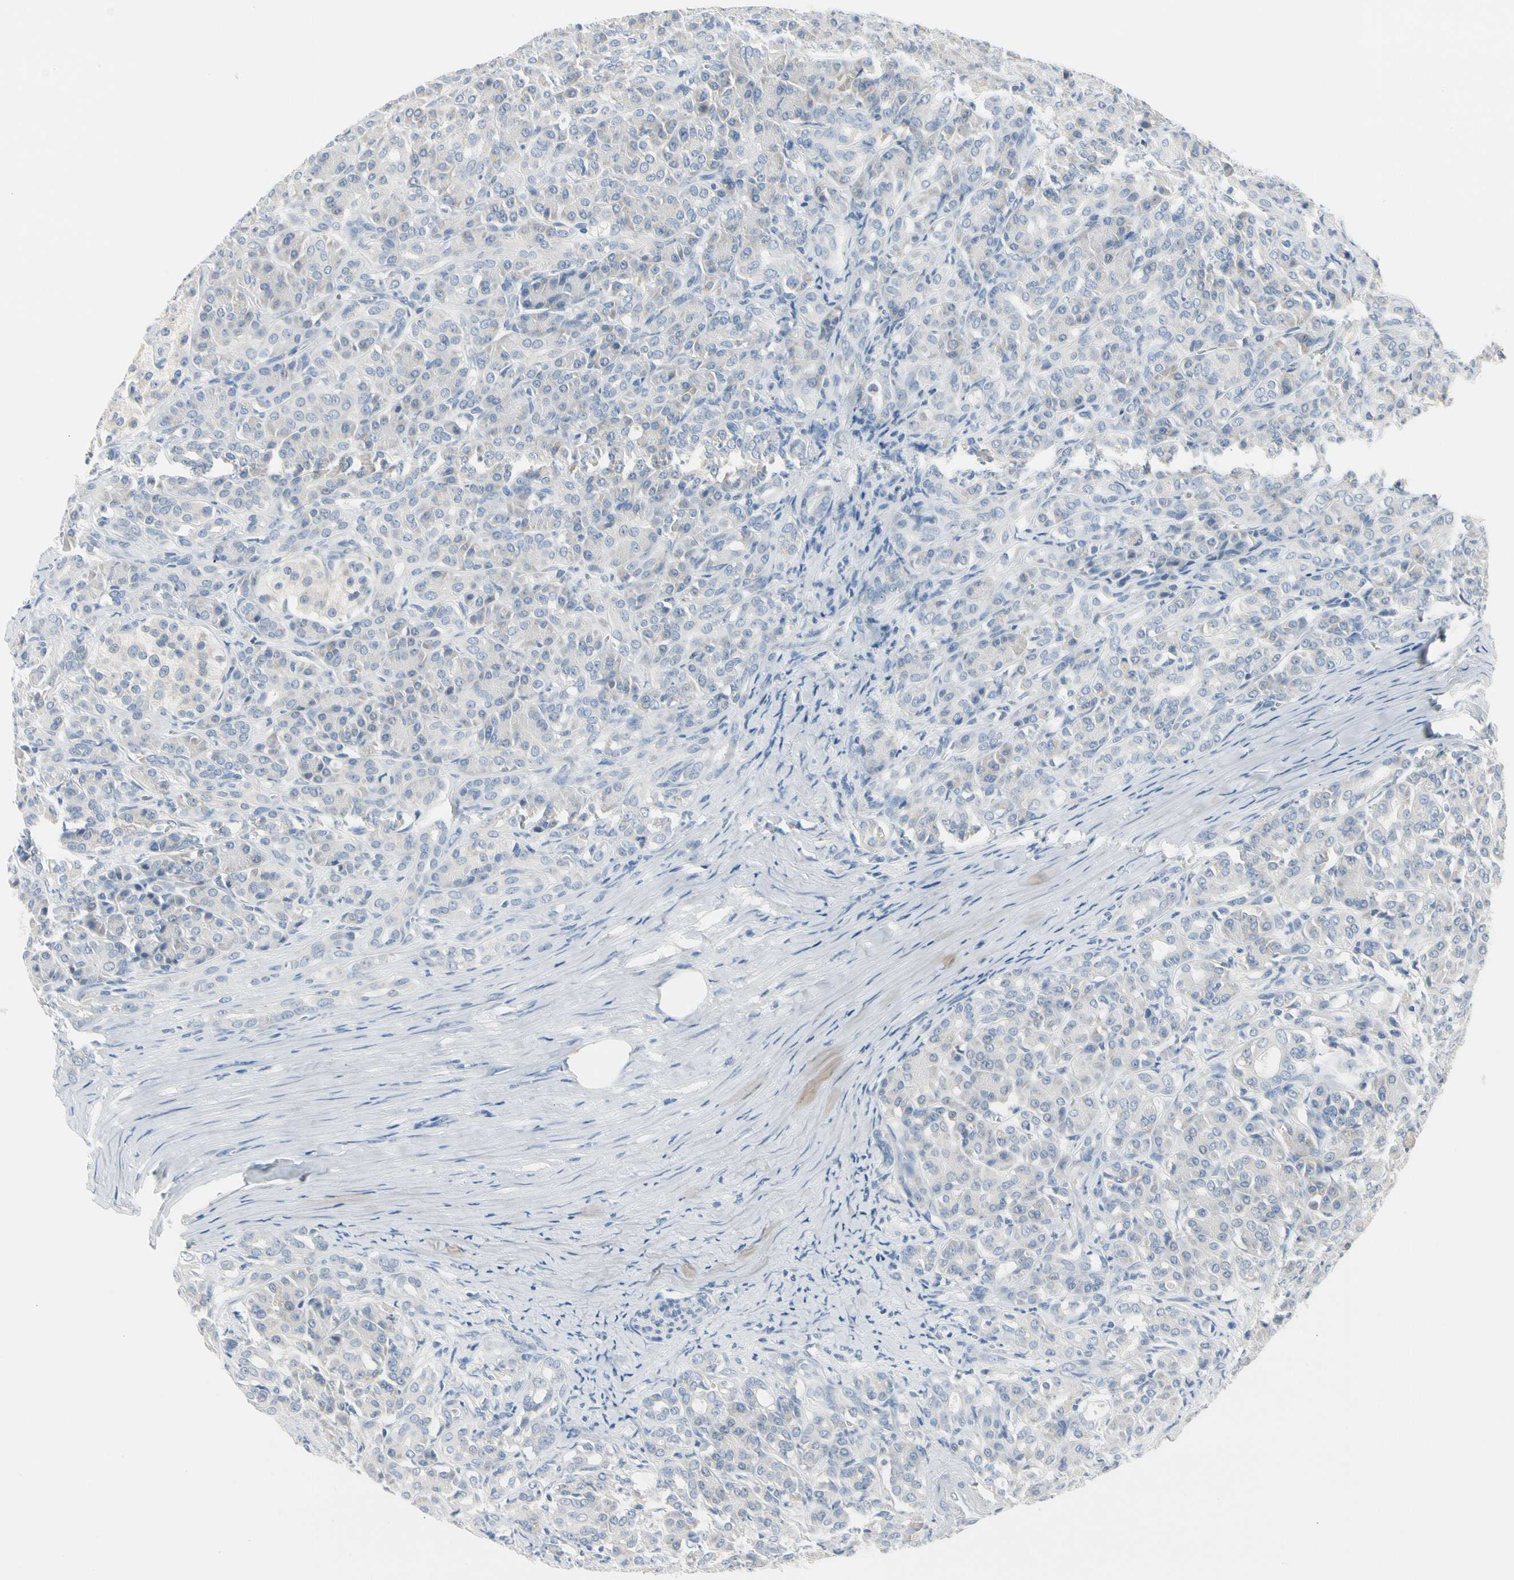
{"staining": {"intensity": "negative", "quantity": "none", "location": "none"}, "tissue": "pancreas", "cell_type": "Exocrine glandular cells", "image_type": "normal", "snomed": [{"axis": "morphology", "description": "Normal tissue, NOS"}, {"axis": "topography", "description": "Lymph node"}, {"axis": "topography", "description": "Pancreas"}], "caption": "This is a photomicrograph of immunohistochemistry (IHC) staining of unremarkable pancreas, which shows no expression in exocrine glandular cells.", "gene": "MARK1", "patient": {"sex": "male", "age": 59}}